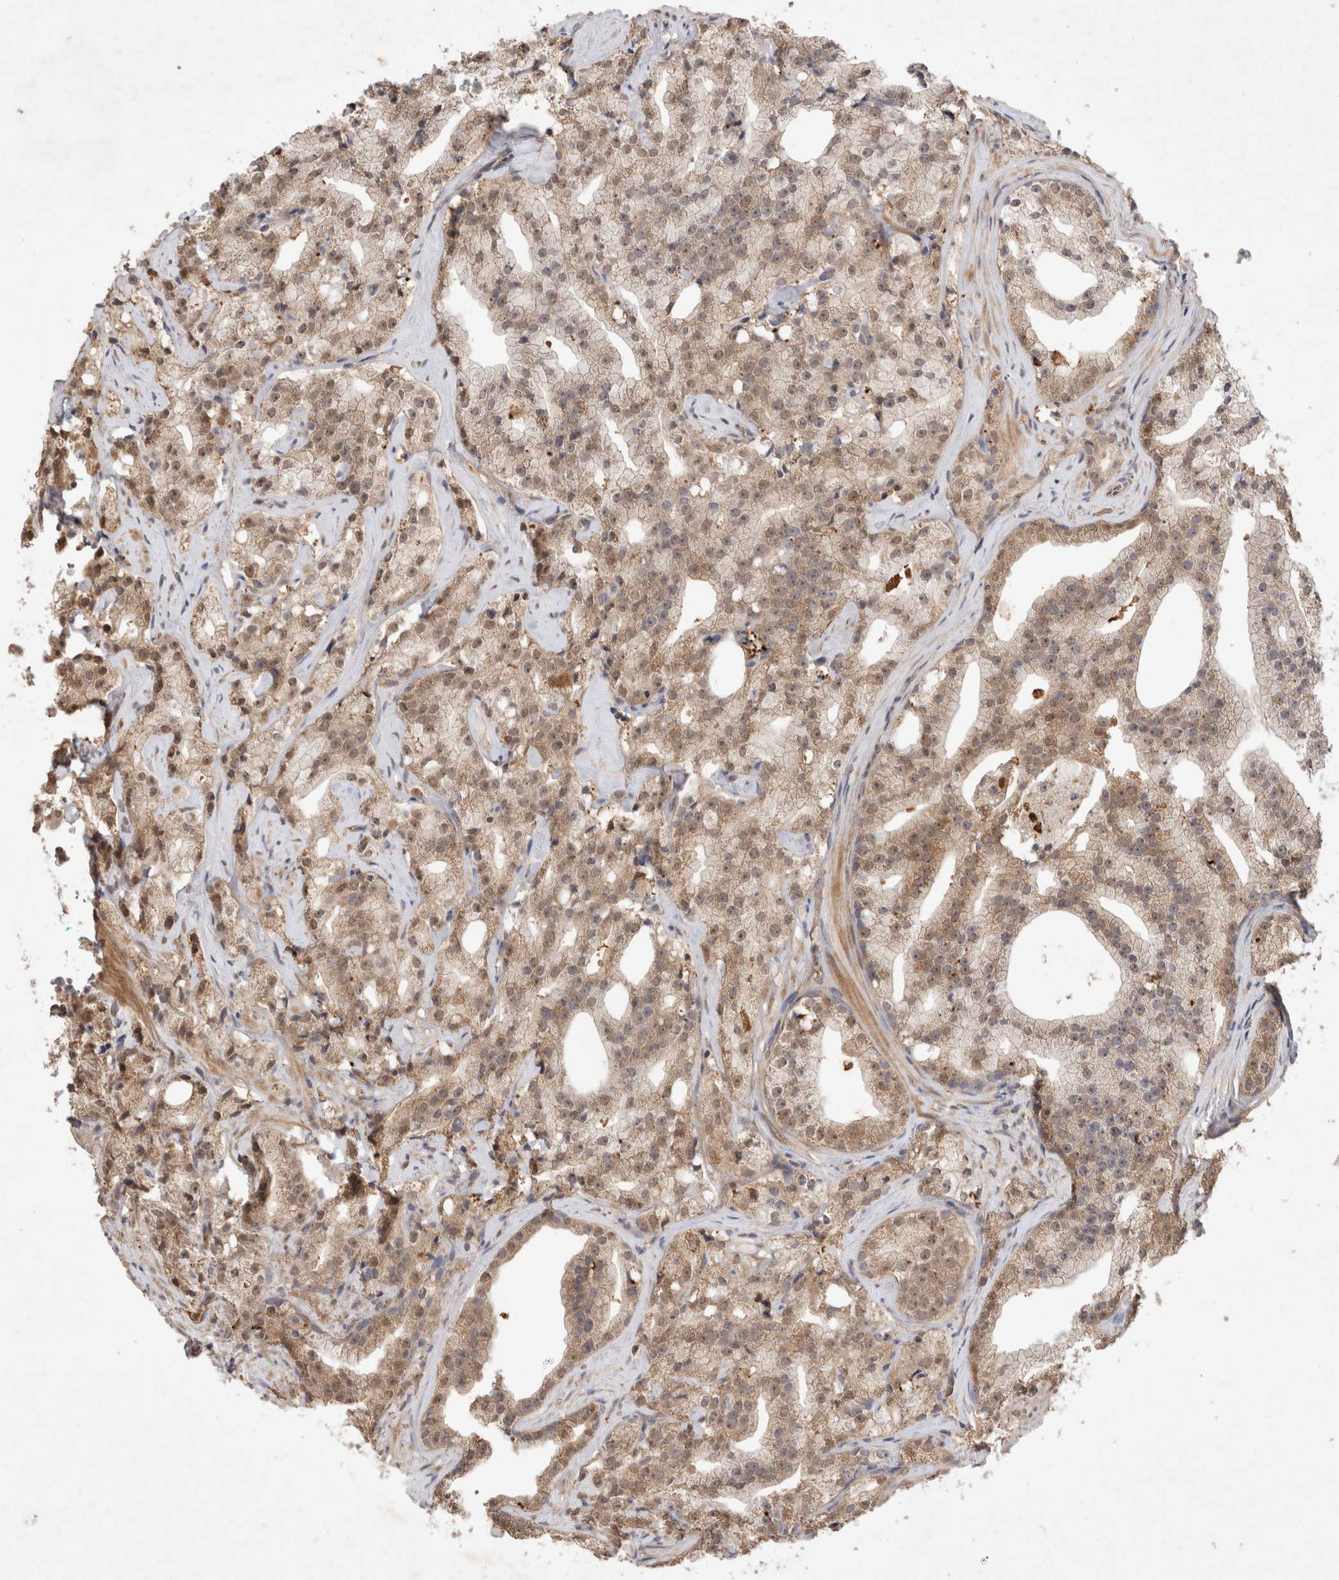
{"staining": {"intensity": "moderate", "quantity": ">75%", "location": "cytoplasmic/membranous"}, "tissue": "prostate cancer", "cell_type": "Tumor cells", "image_type": "cancer", "snomed": [{"axis": "morphology", "description": "Adenocarcinoma, High grade"}, {"axis": "topography", "description": "Prostate"}], "caption": "This photomicrograph displays prostate cancer (high-grade adenocarcinoma) stained with immunohistochemistry to label a protein in brown. The cytoplasmic/membranous of tumor cells show moderate positivity for the protein. Nuclei are counter-stained blue.", "gene": "FAM221A", "patient": {"sex": "male", "age": 64}}